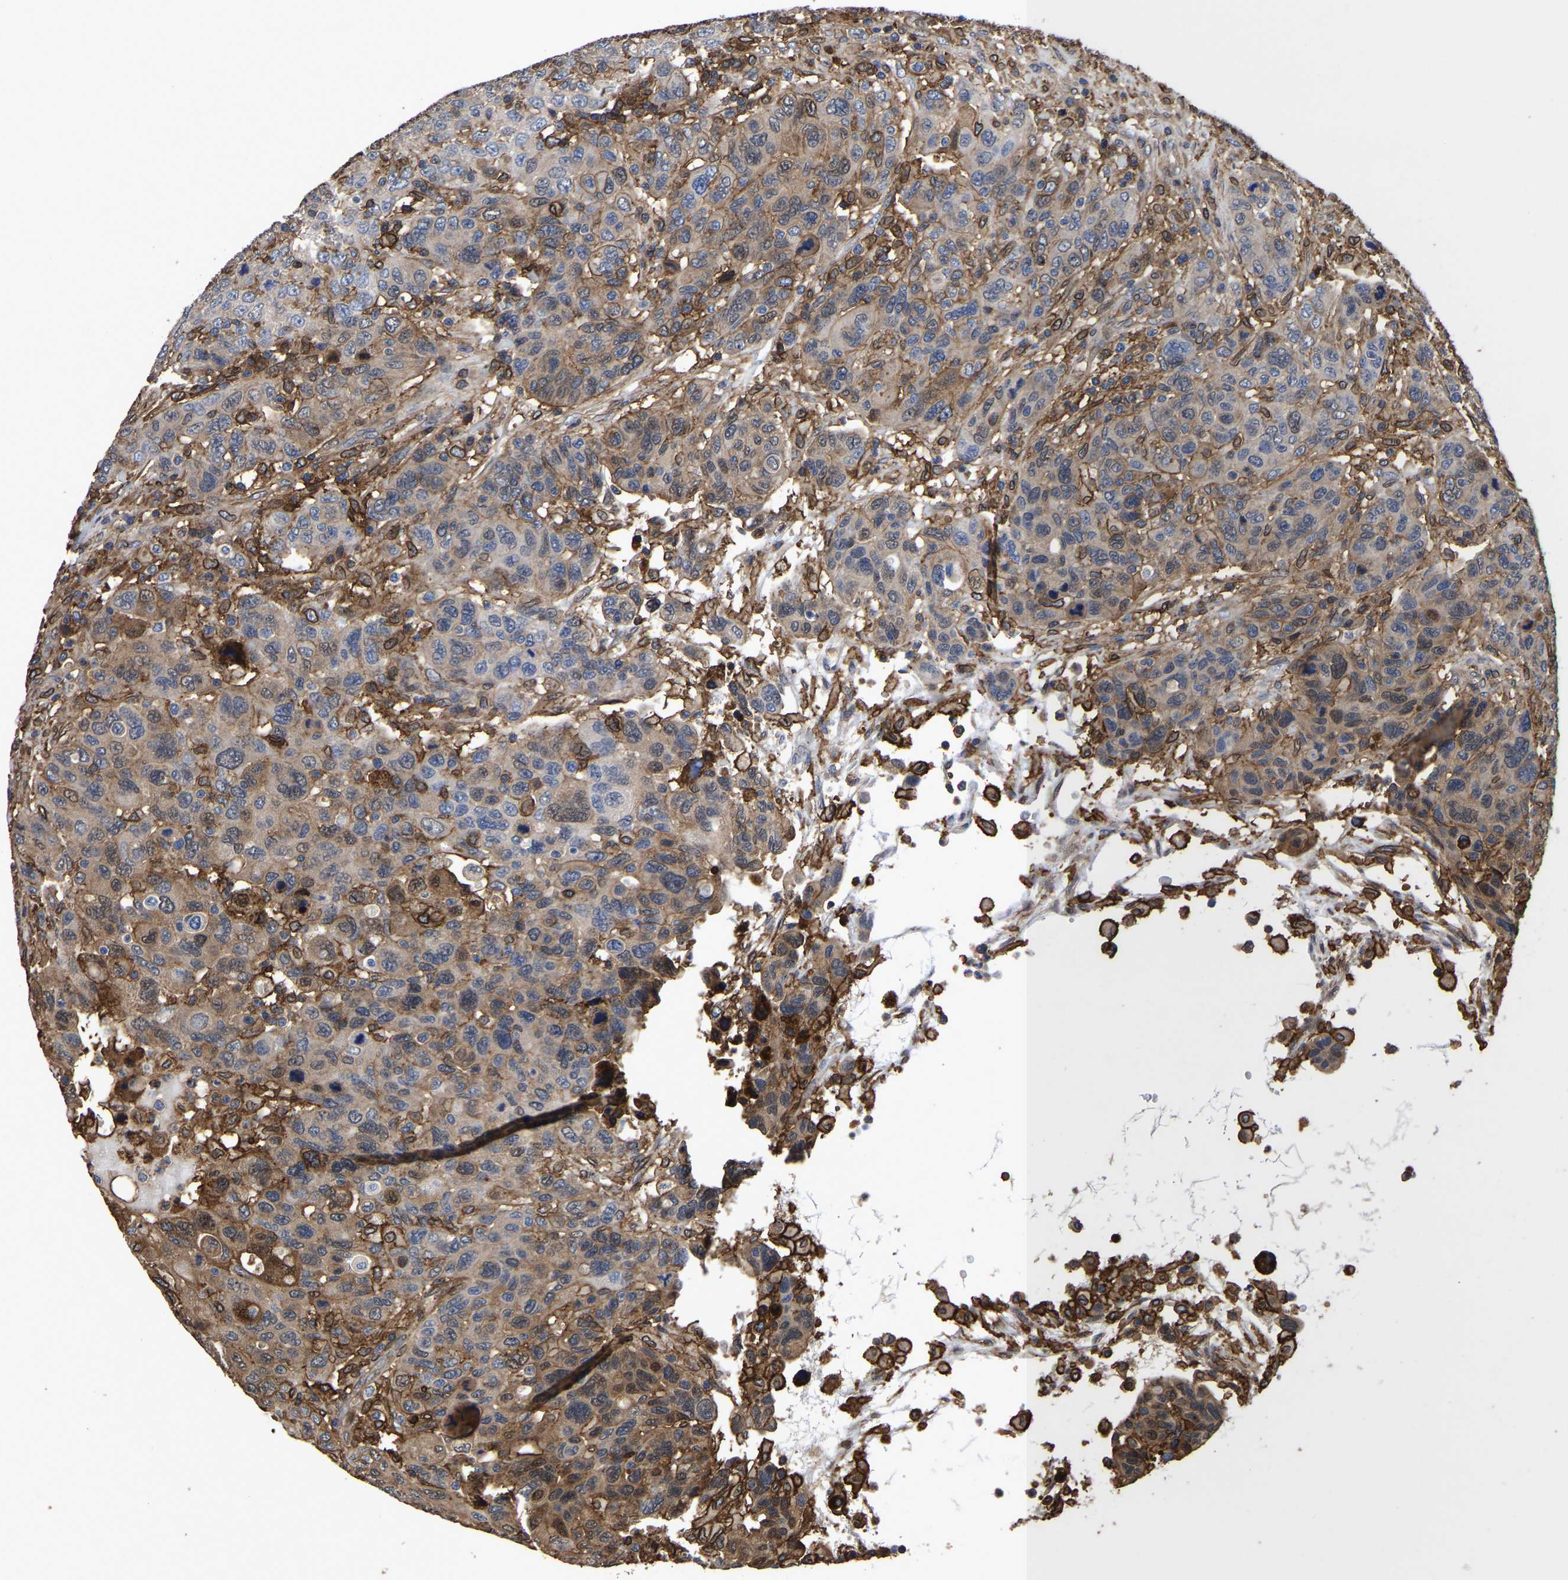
{"staining": {"intensity": "moderate", "quantity": ">75%", "location": "cytoplasmic/membranous,nuclear"}, "tissue": "breast cancer", "cell_type": "Tumor cells", "image_type": "cancer", "snomed": [{"axis": "morphology", "description": "Duct carcinoma"}, {"axis": "topography", "description": "Breast"}], "caption": "The immunohistochemical stain highlights moderate cytoplasmic/membranous and nuclear staining in tumor cells of breast cancer (invasive ductal carcinoma) tissue.", "gene": "LIF", "patient": {"sex": "female", "age": 37}}